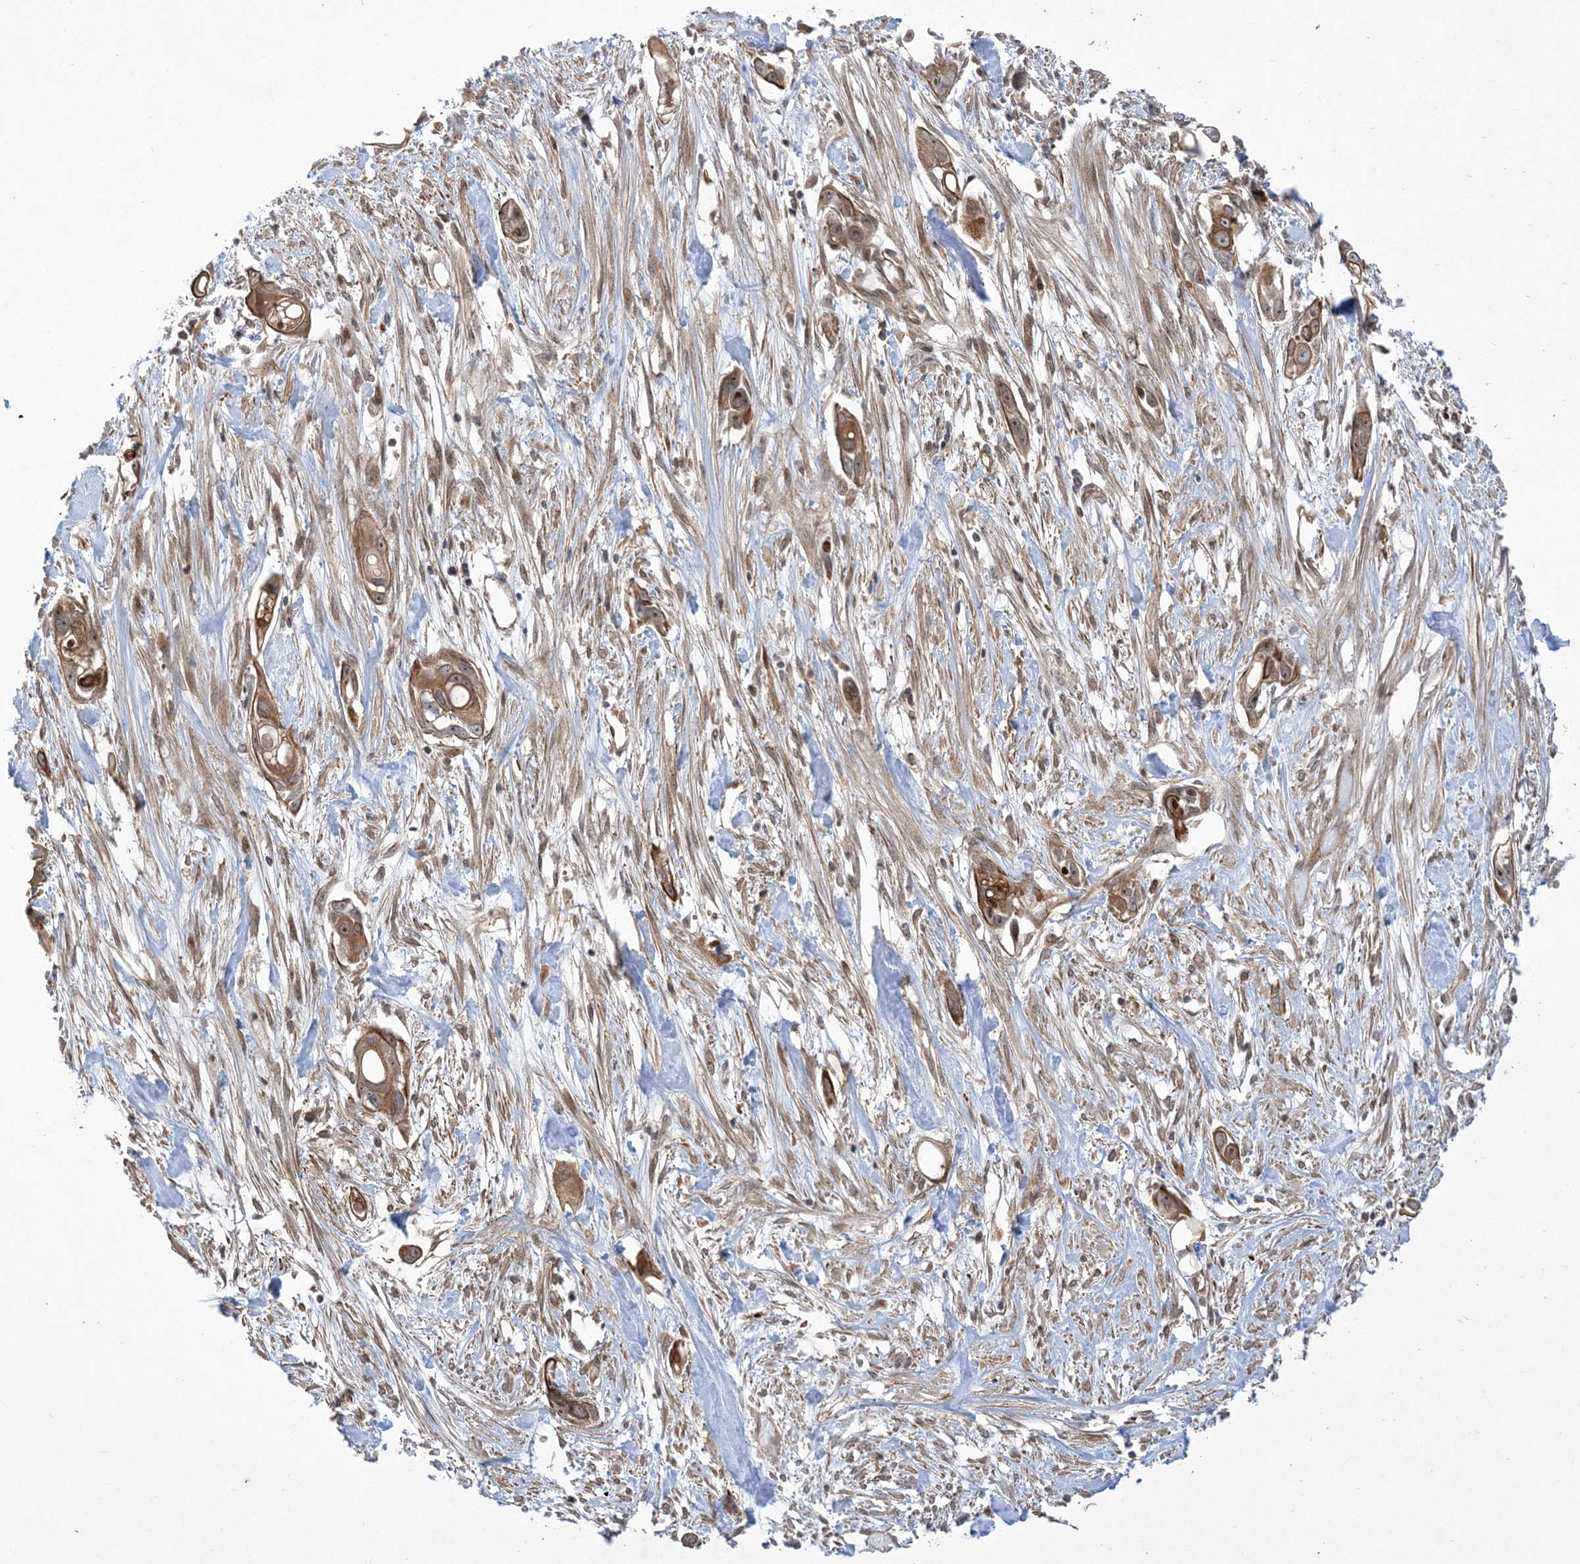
{"staining": {"intensity": "moderate", "quantity": ">75%", "location": "cytoplasmic/membranous,nuclear"}, "tissue": "pancreatic cancer", "cell_type": "Tumor cells", "image_type": "cancer", "snomed": [{"axis": "morphology", "description": "Adenocarcinoma, NOS"}, {"axis": "topography", "description": "Pancreas"}], "caption": "Moderate cytoplasmic/membranous and nuclear positivity for a protein is present in about >75% of tumor cells of pancreatic cancer using immunohistochemistry (IHC).", "gene": "SOGA3", "patient": {"sex": "female", "age": 60}}